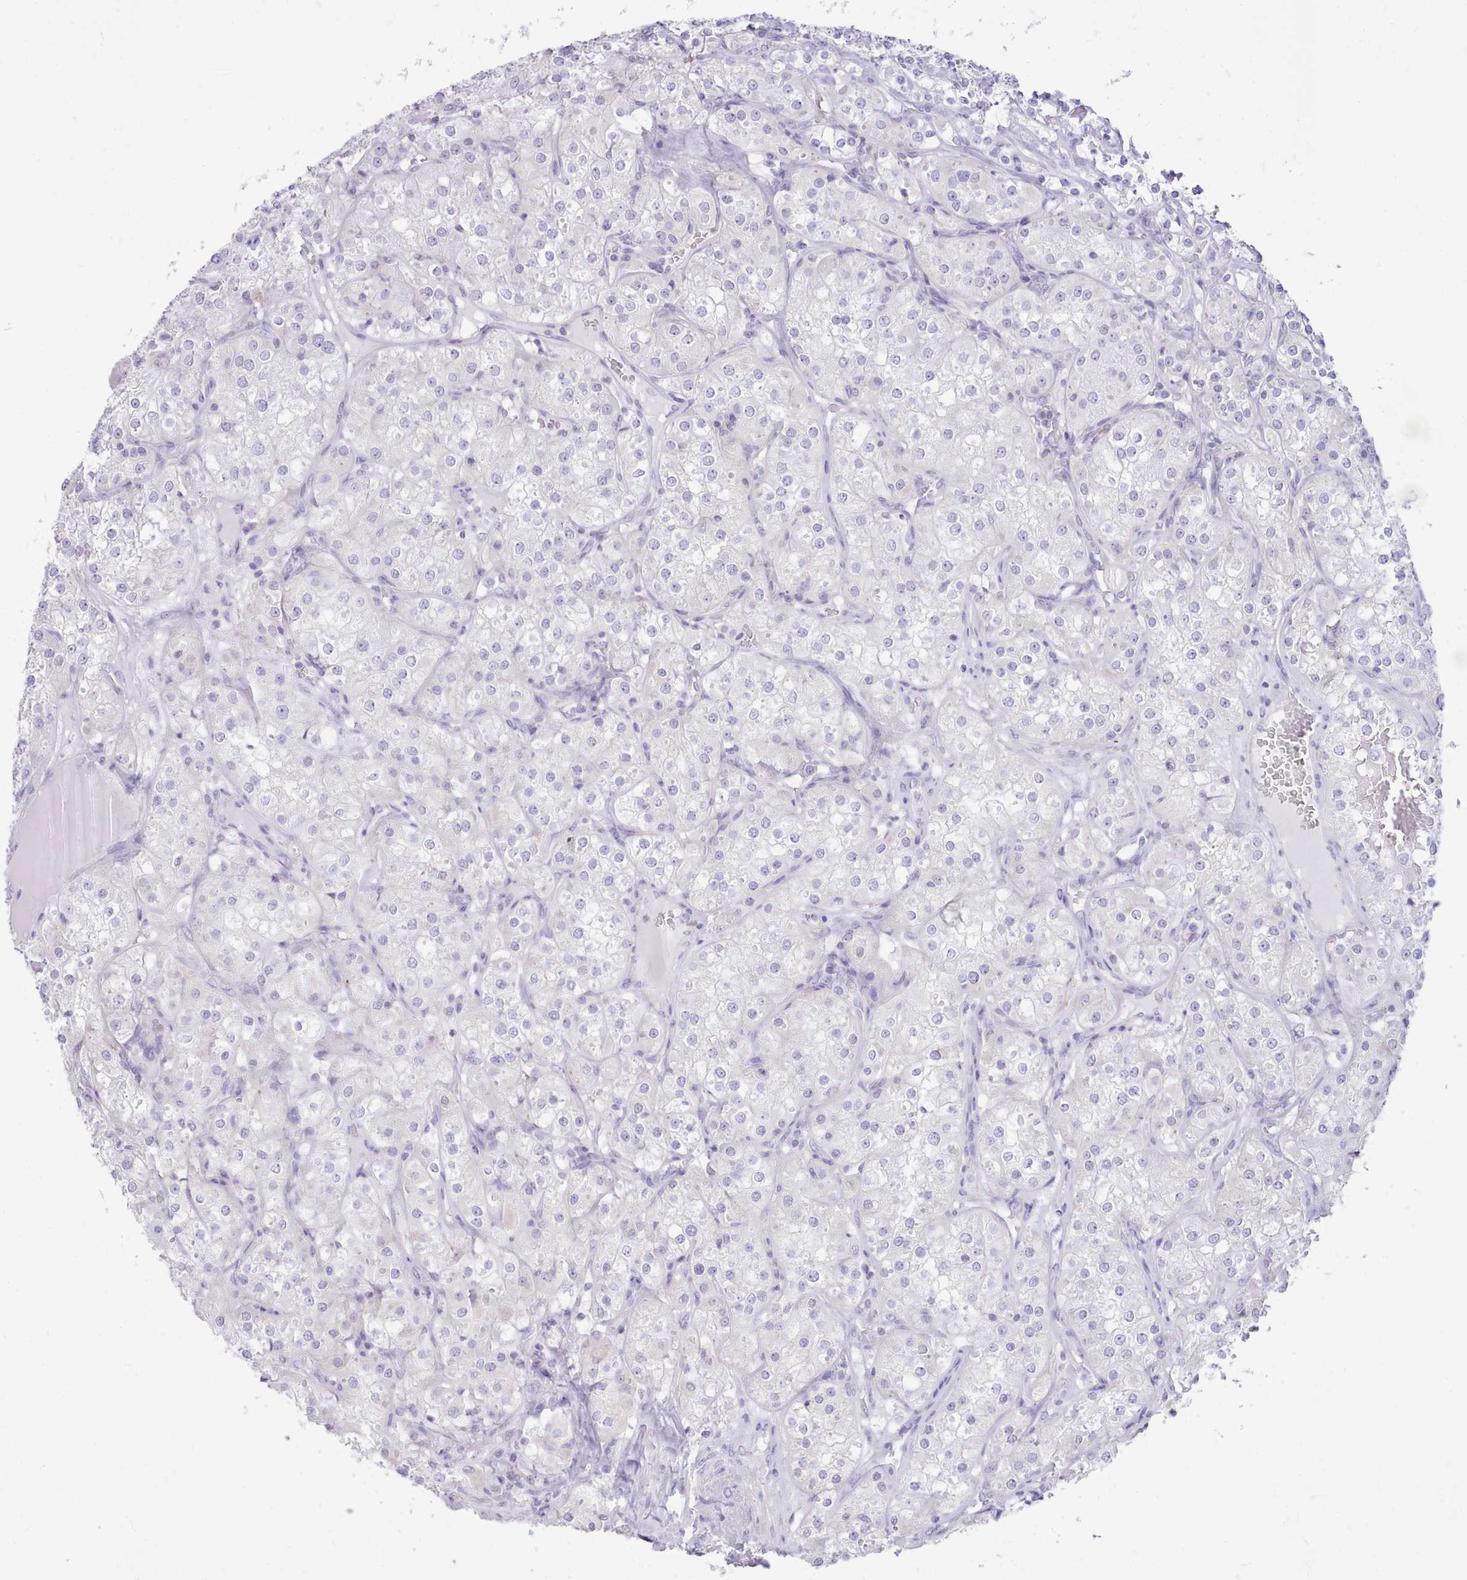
{"staining": {"intensity": "negative", "quantity": "none", "location": "none"}, "tissue": "renal cancer", "cell_type": "Tumor cells", "image_type": "cancer", "snomed": [{"axis": "morphology", "description": "Adenocarcinoma, NOS"}, {"axis": "topography", "description": "Kidney"}], "caption": "This is an IHC histopathology image of human renal adenocarcinoma. There is no expression in tumor cells.", "gene": "MDFI", "patient": {"sex": "male", "age": 77}}